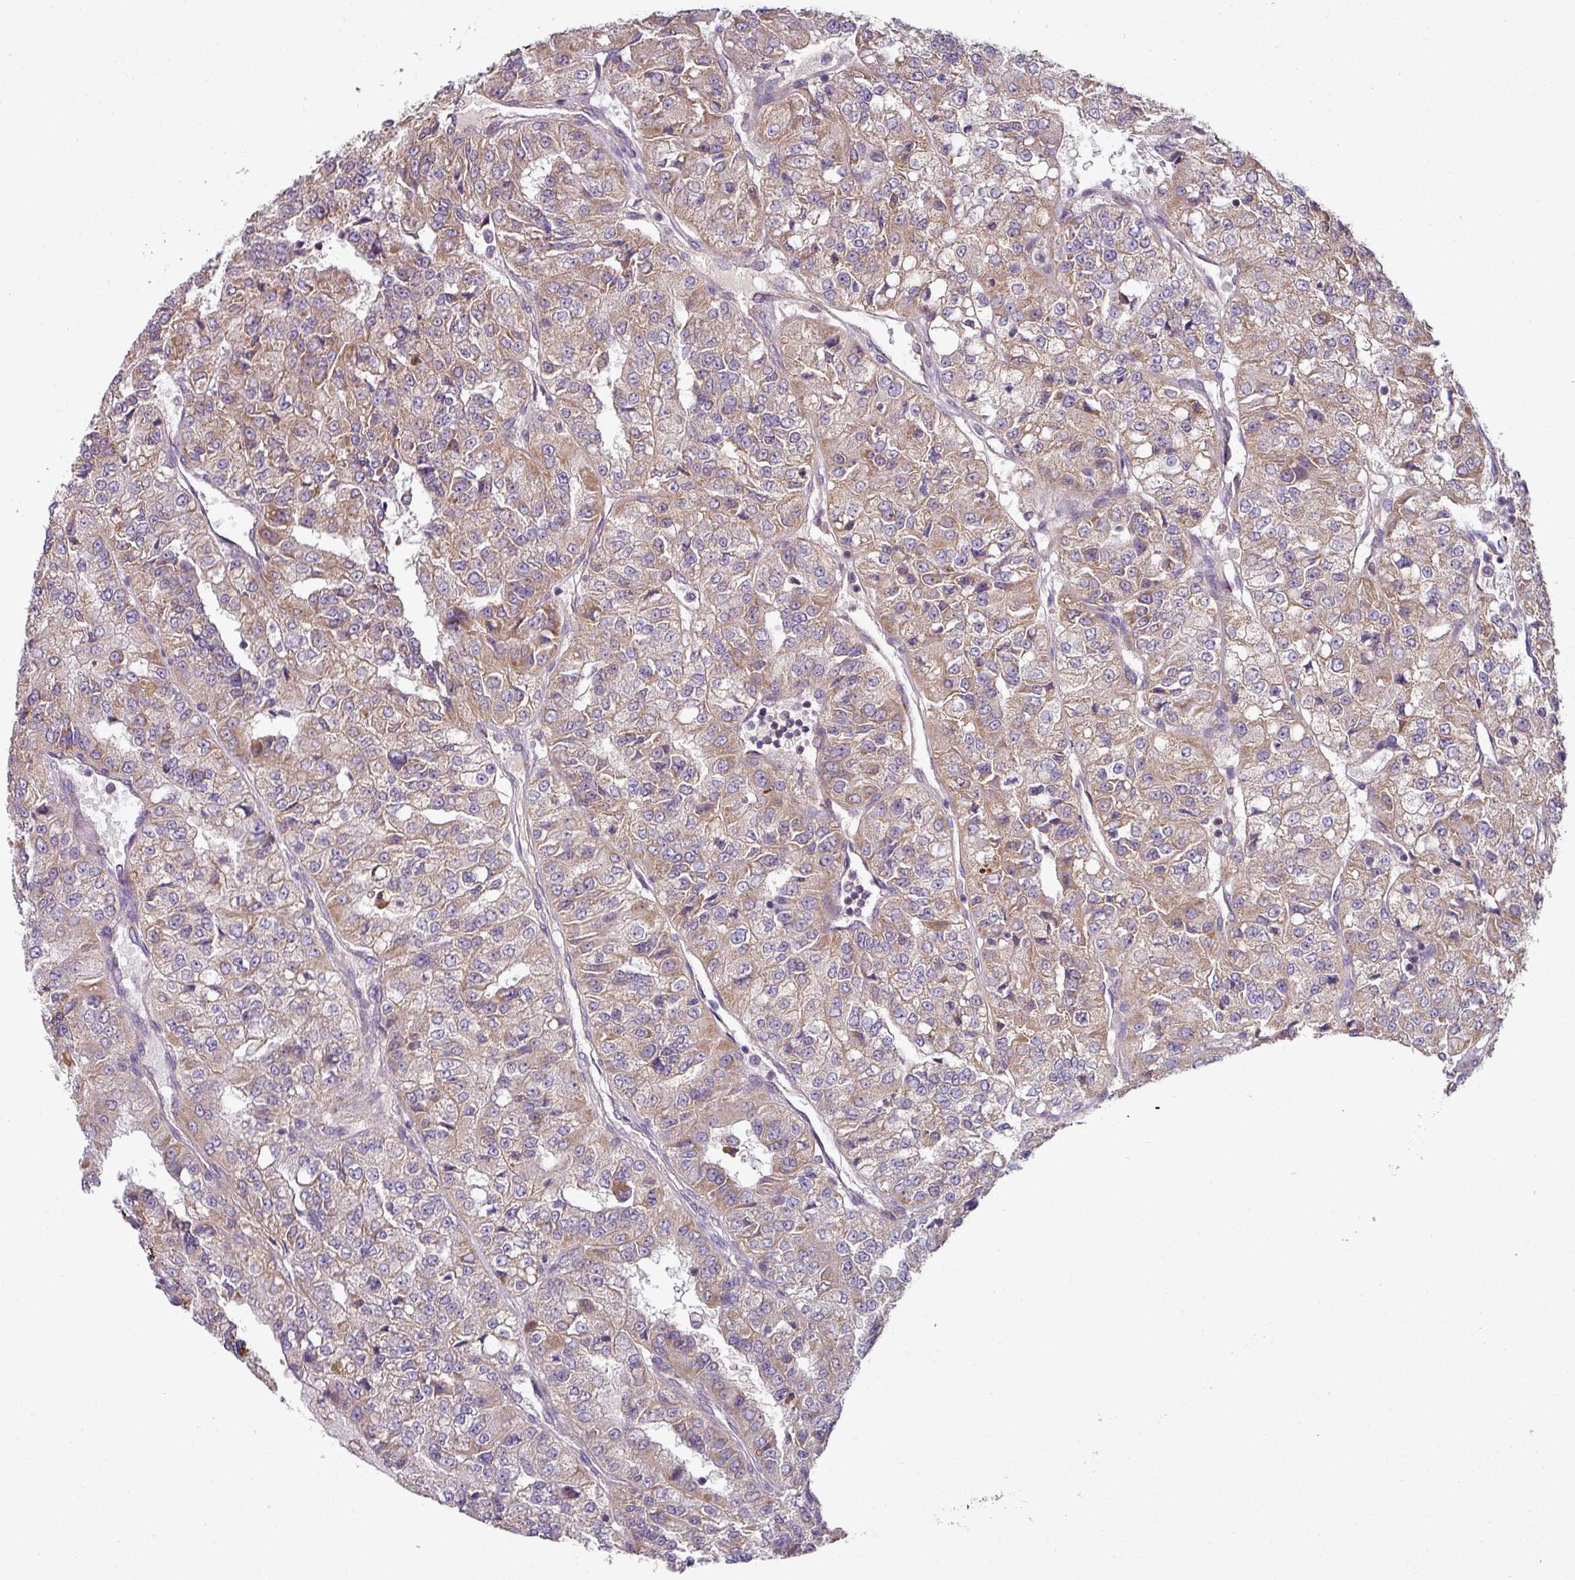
{"staining": {"intensity": "moderate", "quantity": ">75%", "location": "cytoplasmic/membranous"}, "tissue": "renal cancer", "cell_type": "Tumor cells", "image_type": "cancer", "snomed": [{"axis": "morphology", "description": "Adenocarcinoma, NOS"}, {"axis": "topography", "description": "Kidney"}], "caption": "DAB (3,3'-diaminobenzidine) immunohistochemical staining of human adenocarcinoma (renal) shows moderate cytoplasmic/membranous protein expression in approximately >75% of tumor cells.", "gene": "LRRC9", "patient": {"sex": "female", "age": 63}}